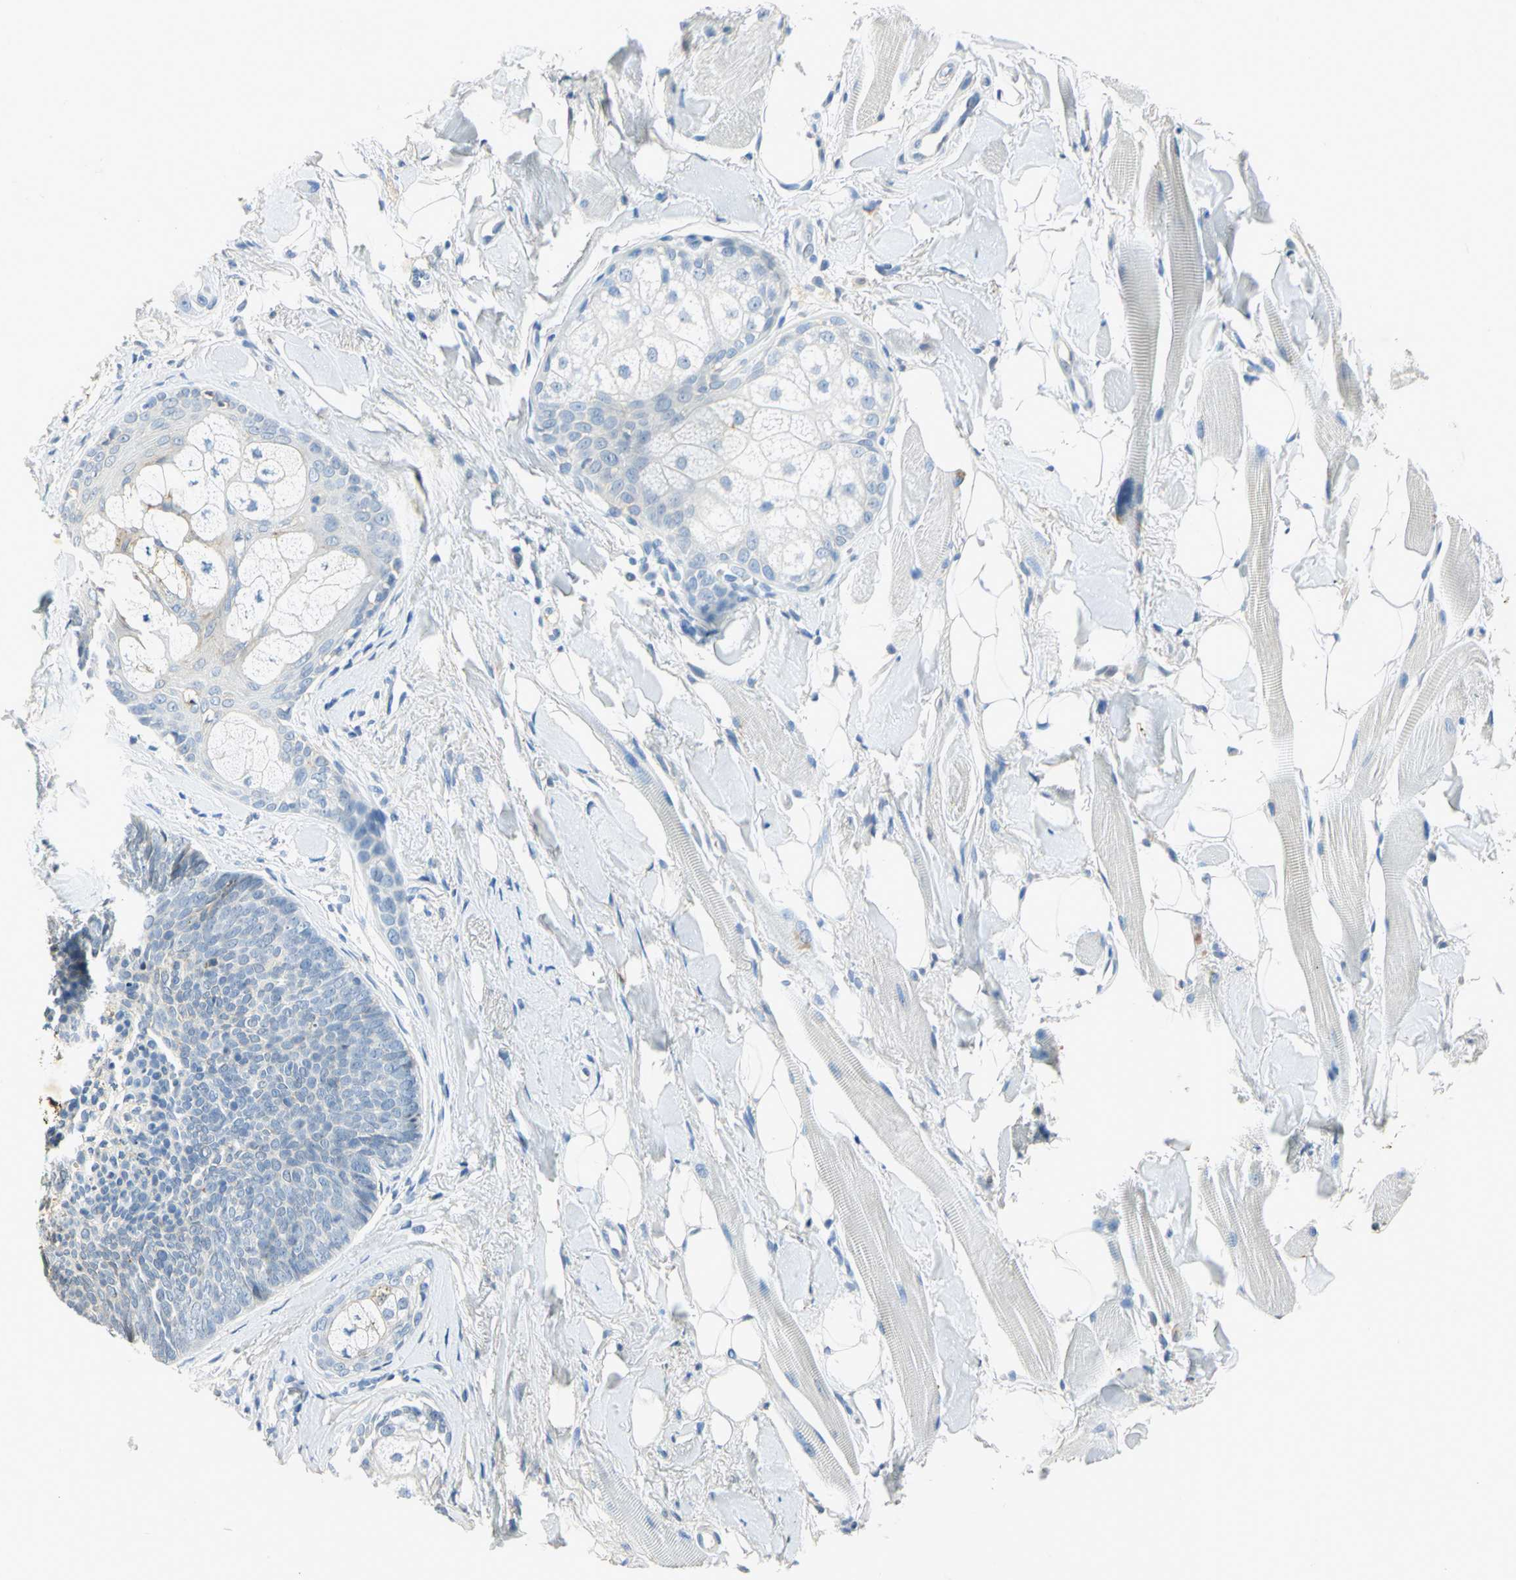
{"staining": {"intensity": "negative", "quantity": "none", "location": "none"}, "tissue": "skin cancer", "cell_type": "Tumor cells", "image_type": "cancer", "snomed": [{"axis": "morphology", "description": "Normal tissue, NOS"}, {"axis": "morphology", "description": "Basal cell carcinoma"}, {"axis": "topography", "description": "Skin"}], "caption": "Immunohistochemistry (IHC) image of neoplastic tissue: basal cell carcinoma (skin) stained with DAB (3,3'-diaminobenzidine) demonstrates no significant protein staining in tumor cells.", "gene": "ANXA4", "patient": {"sex": "female", "age": 69}}